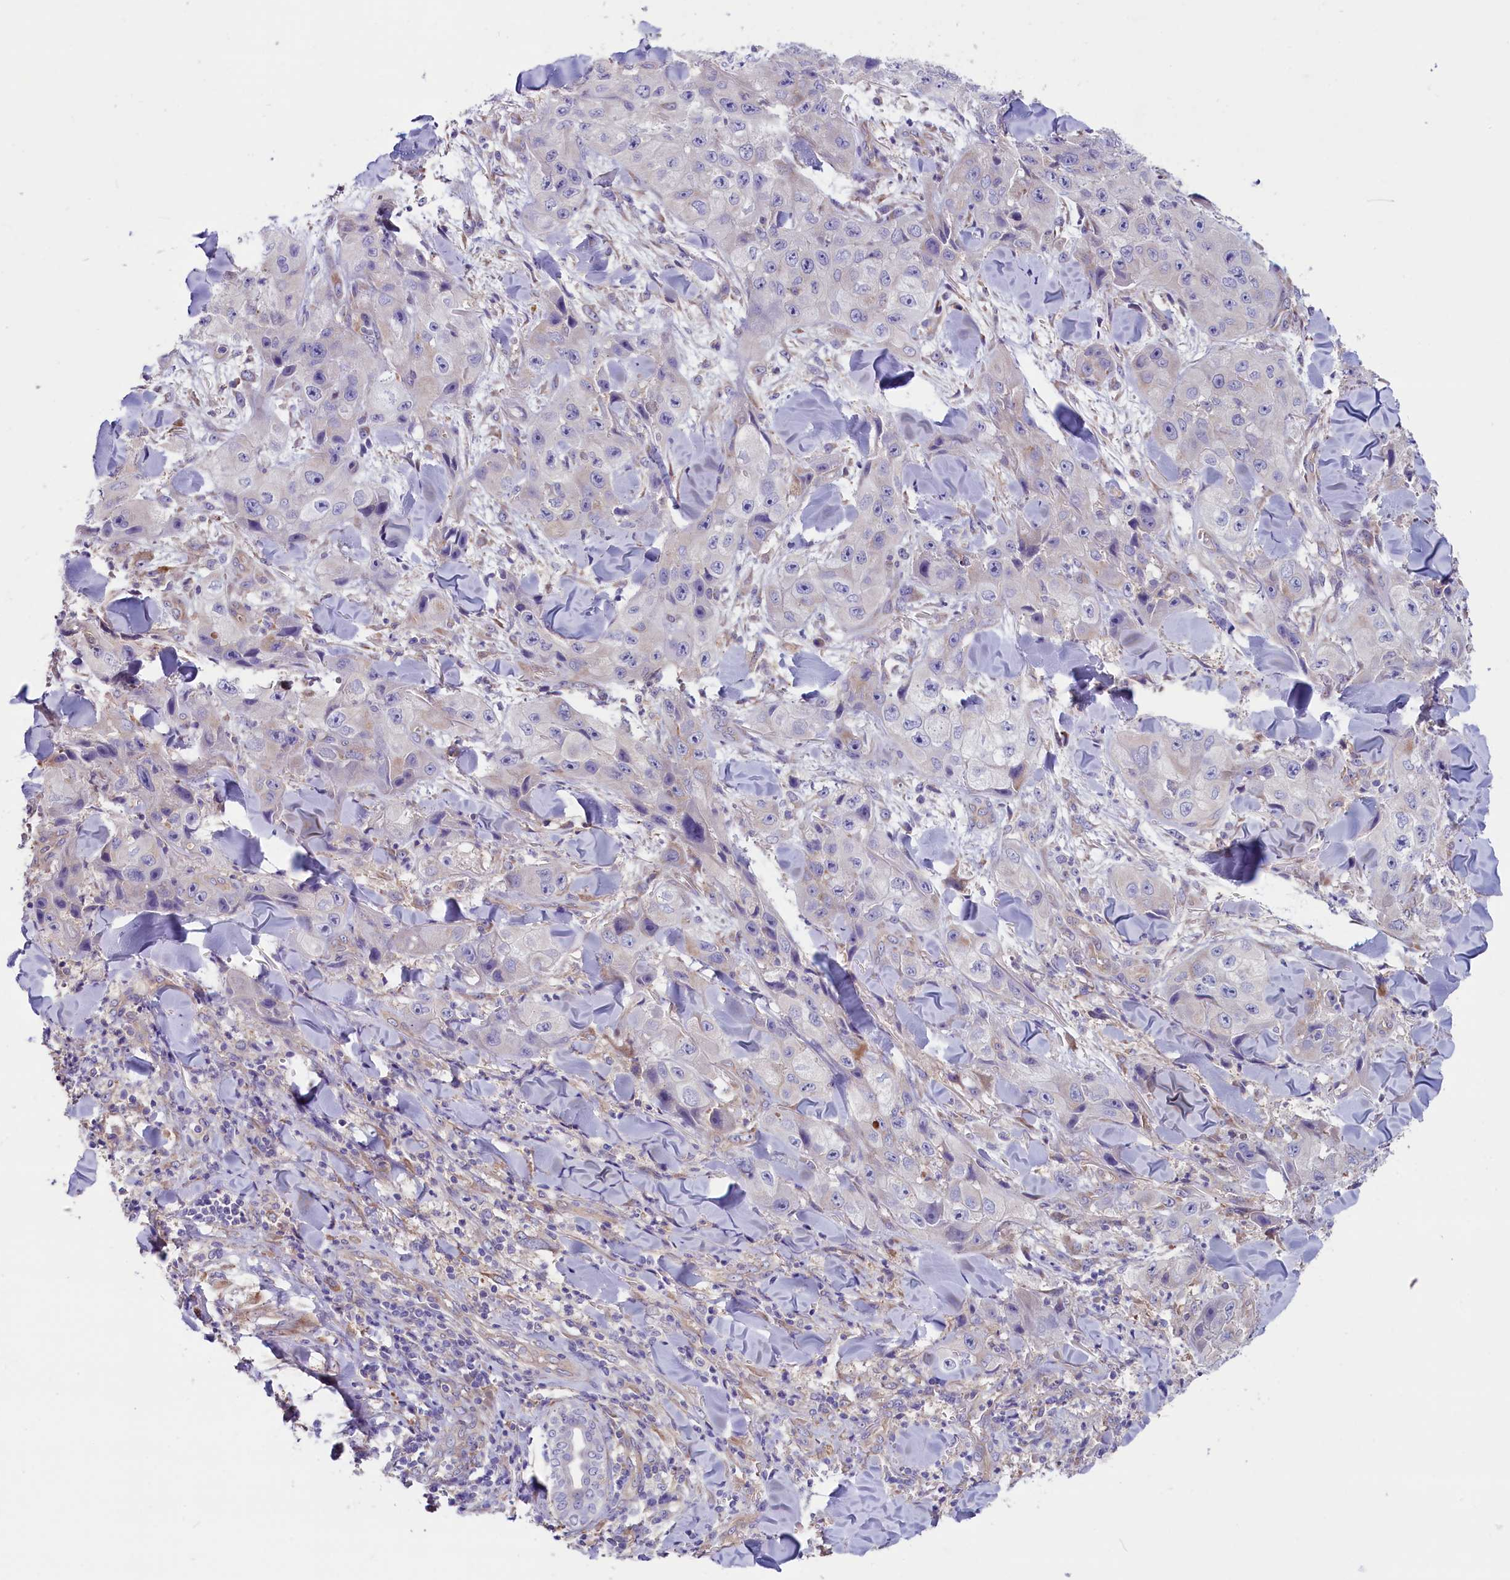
{"staining": {"intensity": "negative", "quantity": "none", "location": "none"}, "tissue": "skin cancer", "cell_type": "Tumor cells", "image_type": "cancer", "snomed": [{"axis": "morphology", "description": "Squamous cell carcinoma, NOS"}, {"axis": "topography", "description": "Skin"}, {"axis": "topography", "description": "Subcutis"}], "caption": "A micrograph of squamous cell carcinoma (skin) stained for a protein exhibits no brown staining in tumor cells.", "gene": "GPR108", "patient": {"sex": "male", "age": 73}}